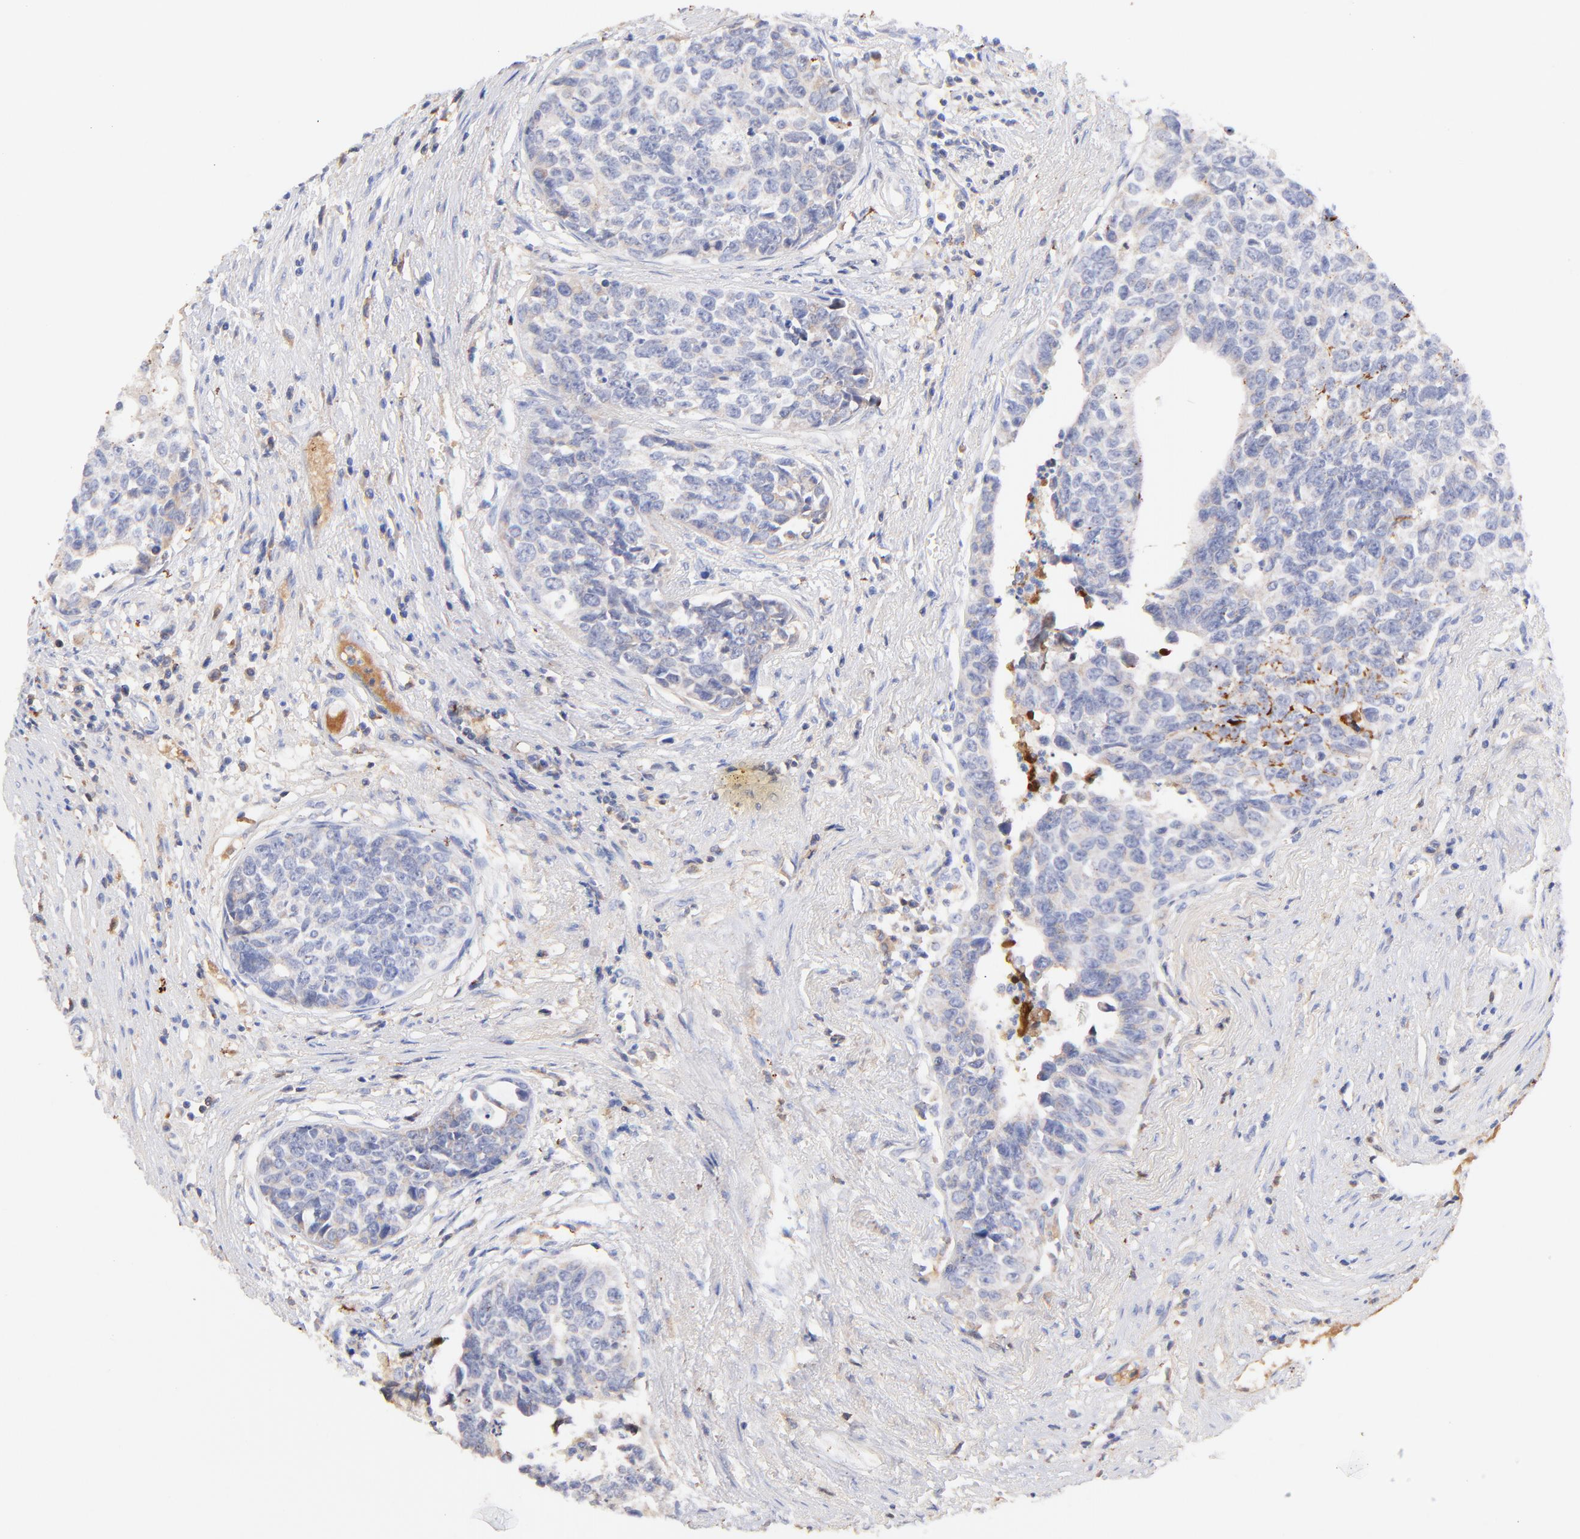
{"staining": {"intensity": "negative", "quantity": "none", "location": "none"}, "tissue": "urothelial cancer", "cell_type": "Tumor cells", "image_type": "cancer", "snomed": [{"axis": "morphology", "description": "Urothelial carcinoma, High grade"}, {"axis": "topography", "description": "Urinary bladder"}], "caption": "Protein analysis of urothelial cancer displays no significant expression in tumor cells.", "gene": "IGLV7-43", "patient": {"sex": "male", "age": 81}}